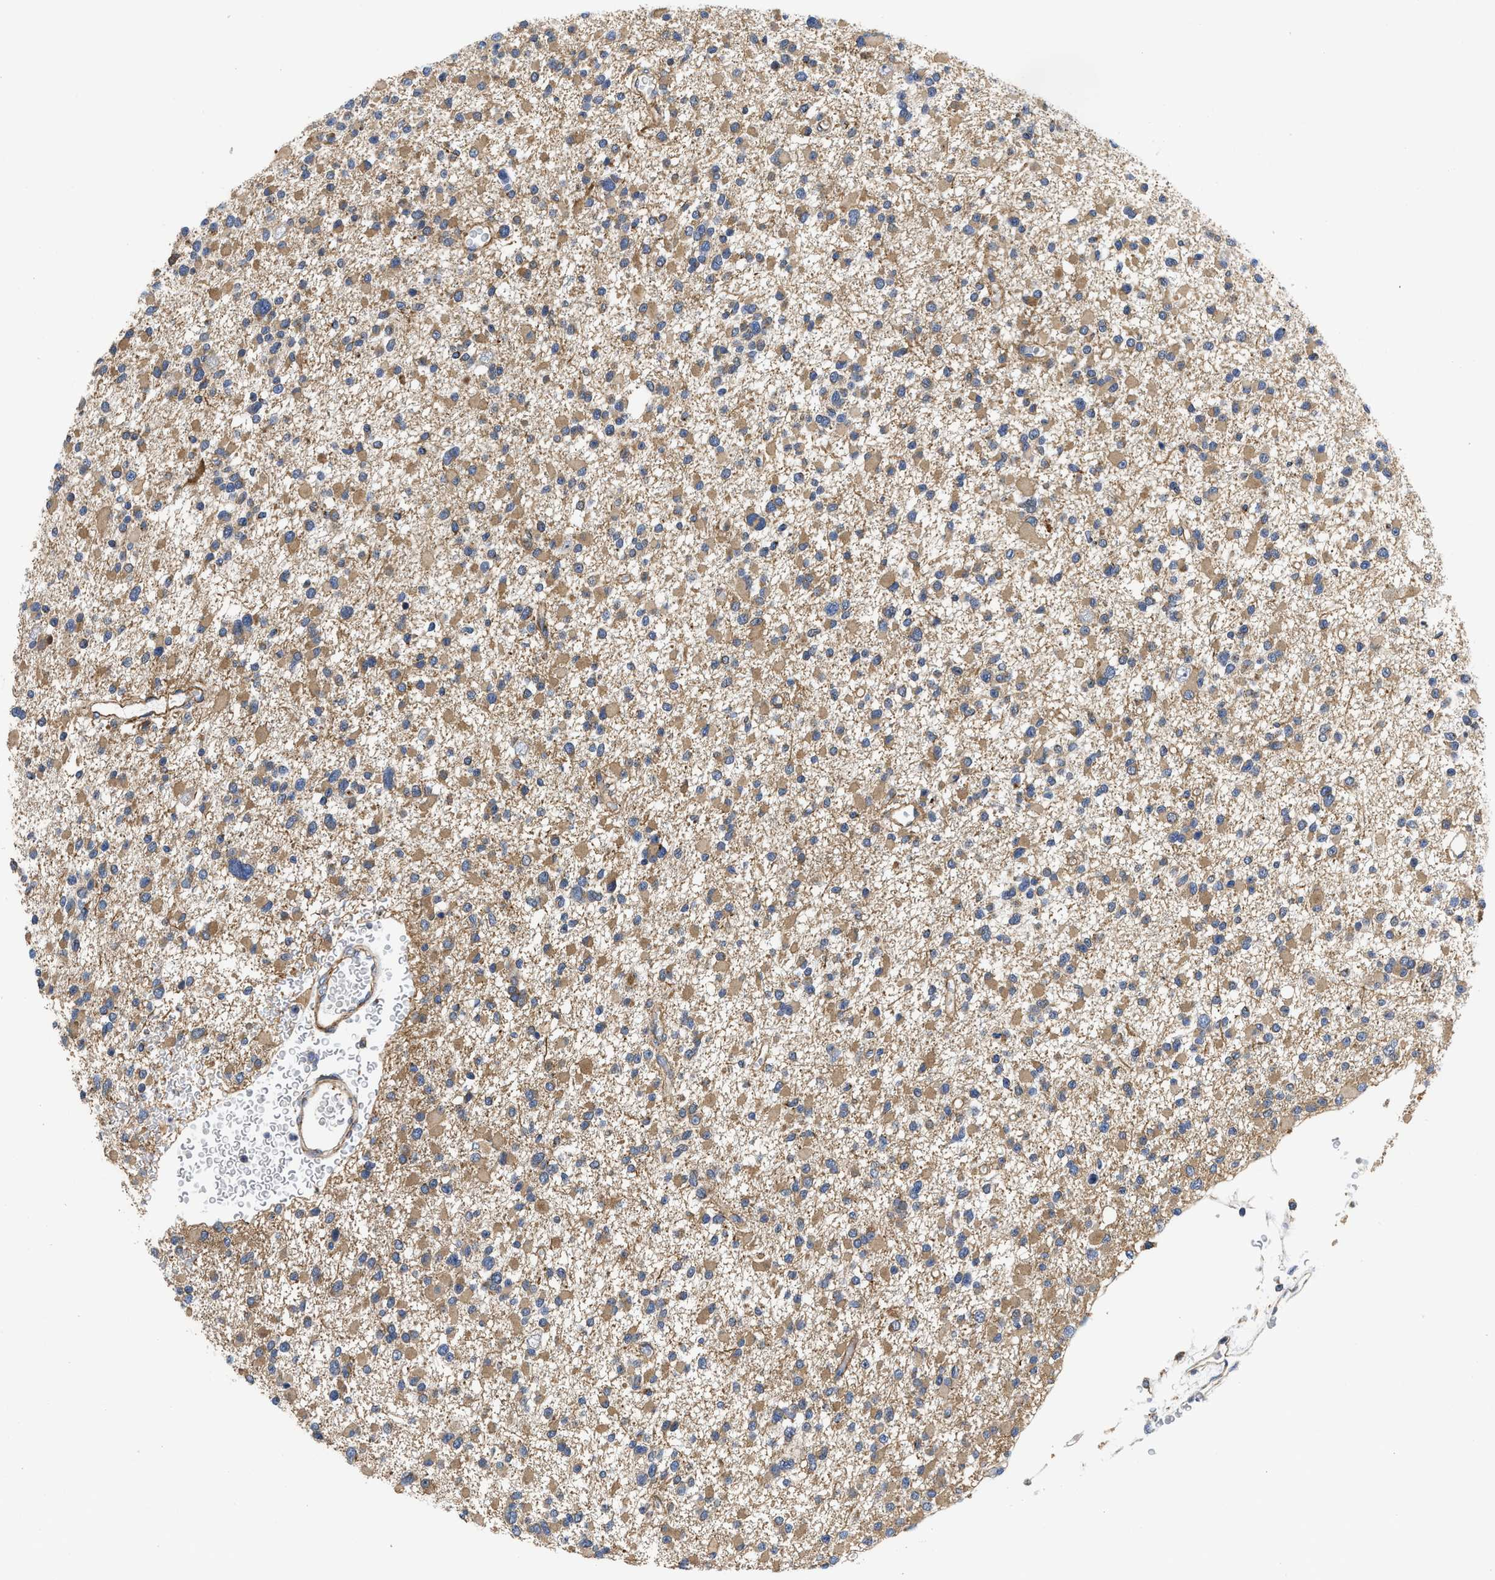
{"staining": {"intensity": "moderate", "quantity": ">75%", "location": "cytoplasmic/membranous"}, "tissue": "glioma", "cell_type": "Tumor cells", "image_type": "cancer", "snomed": [{"axis": "morphology", "description": "Glioma, malignant, Low grade"}, {"axis": "topography", "description": "Brain"}], "caption": "The micrograph shows a brown stain indicating the presence of a protein in the cytoplasmic/membranous of tumor cells in glioma. Nuclei are stained in blue.", "gene": "SPAST", "patient": {"sex": "female", "age": 22}}